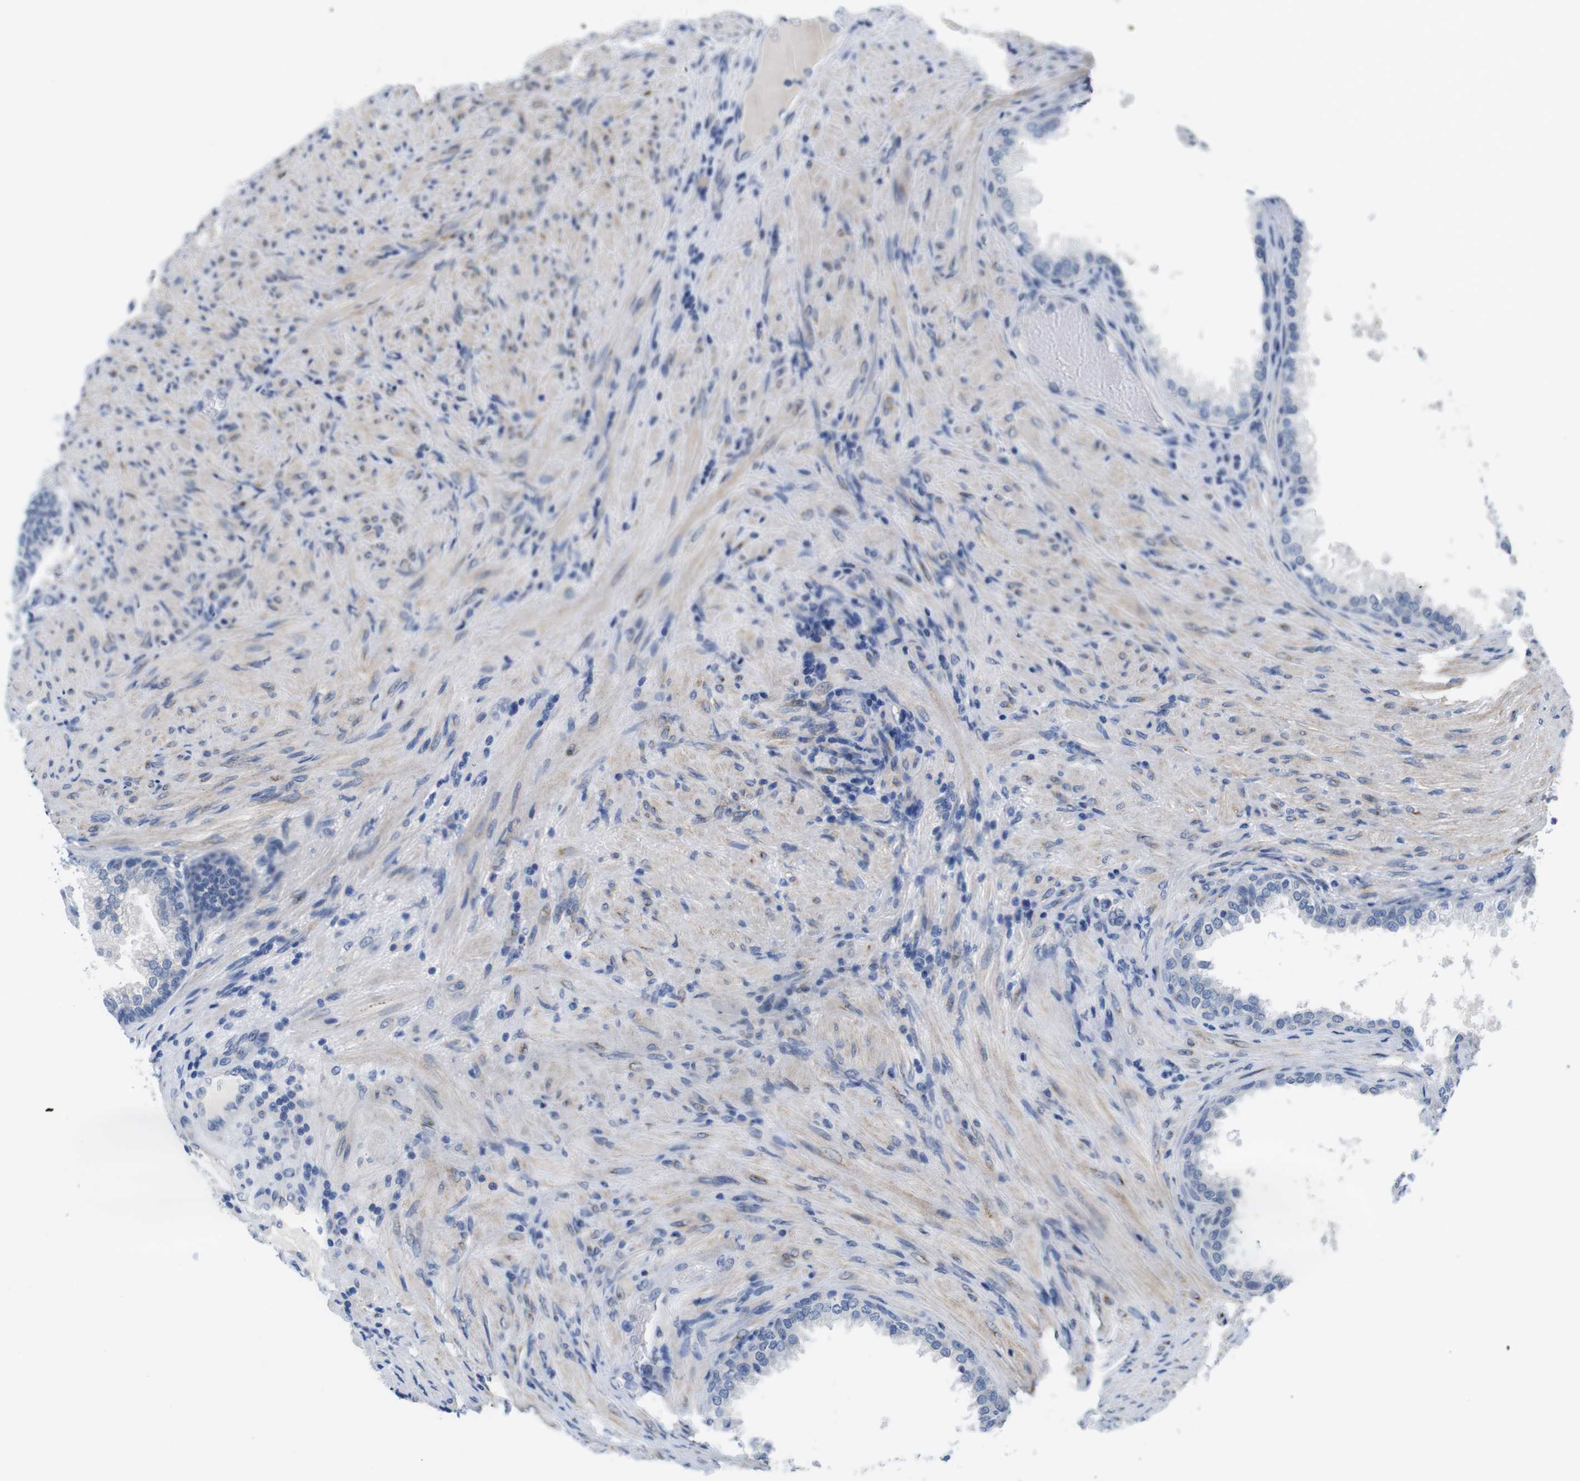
{"staining": {"intensity": "negative", "quantity": "none", "location": "none"}, "tissue": "prostate", "cell_type": "Glandular cells", "image_type": "normal", "snomed": [{"axis": "morphology", "description": "Normal tissue, NOS"}, {"axis": "topography", "description": "Prostate"}], "caption": "DAB (3,3'-diaminobenzidine) immunohistochemical staining of unremarkable prostate demonstrates no significant expression in glandular cells.", "gene": "MAP6", "patient": {"sex": "male", "age": 76}}